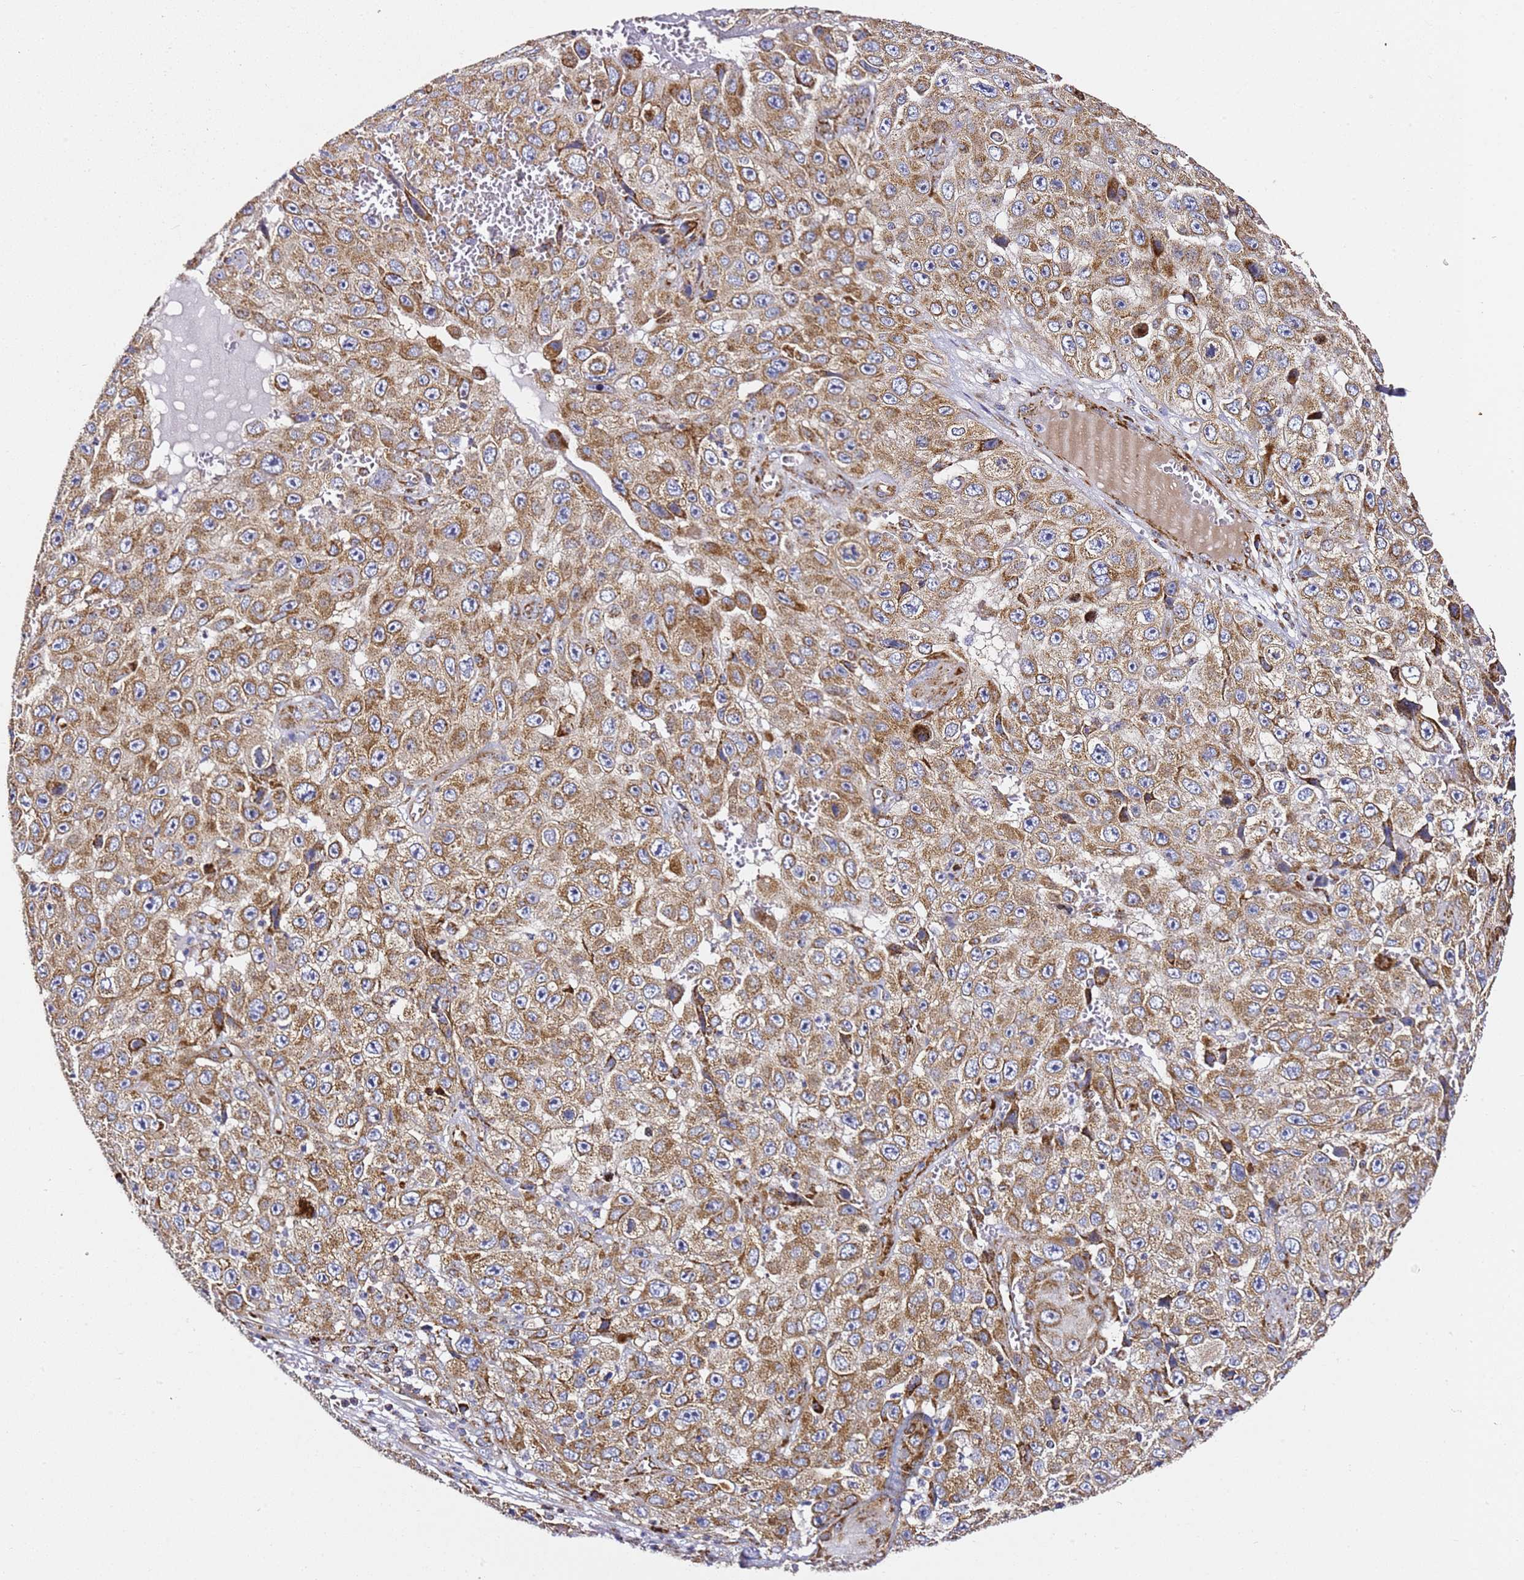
{"staining": {"intensity": "moderate", "quantity": ">75%", "location": "cytoplasmic/membranous"}, "tissue": "skin cancer", "cell_type": "Tumor cells", "image_type": "cancer", "snomed": [{"axis": "morphology", "description": "Squamous cell carcinoma, NOS"}, {"axis": "topography", "description": "Skin"}], "caption": "Skin cancer stained for a protein displays moderate cytoplasmic/membranous positivity in tumor cells.", "gene": "NDUFA3", "patient": {"sex": "male", "age": 82}}